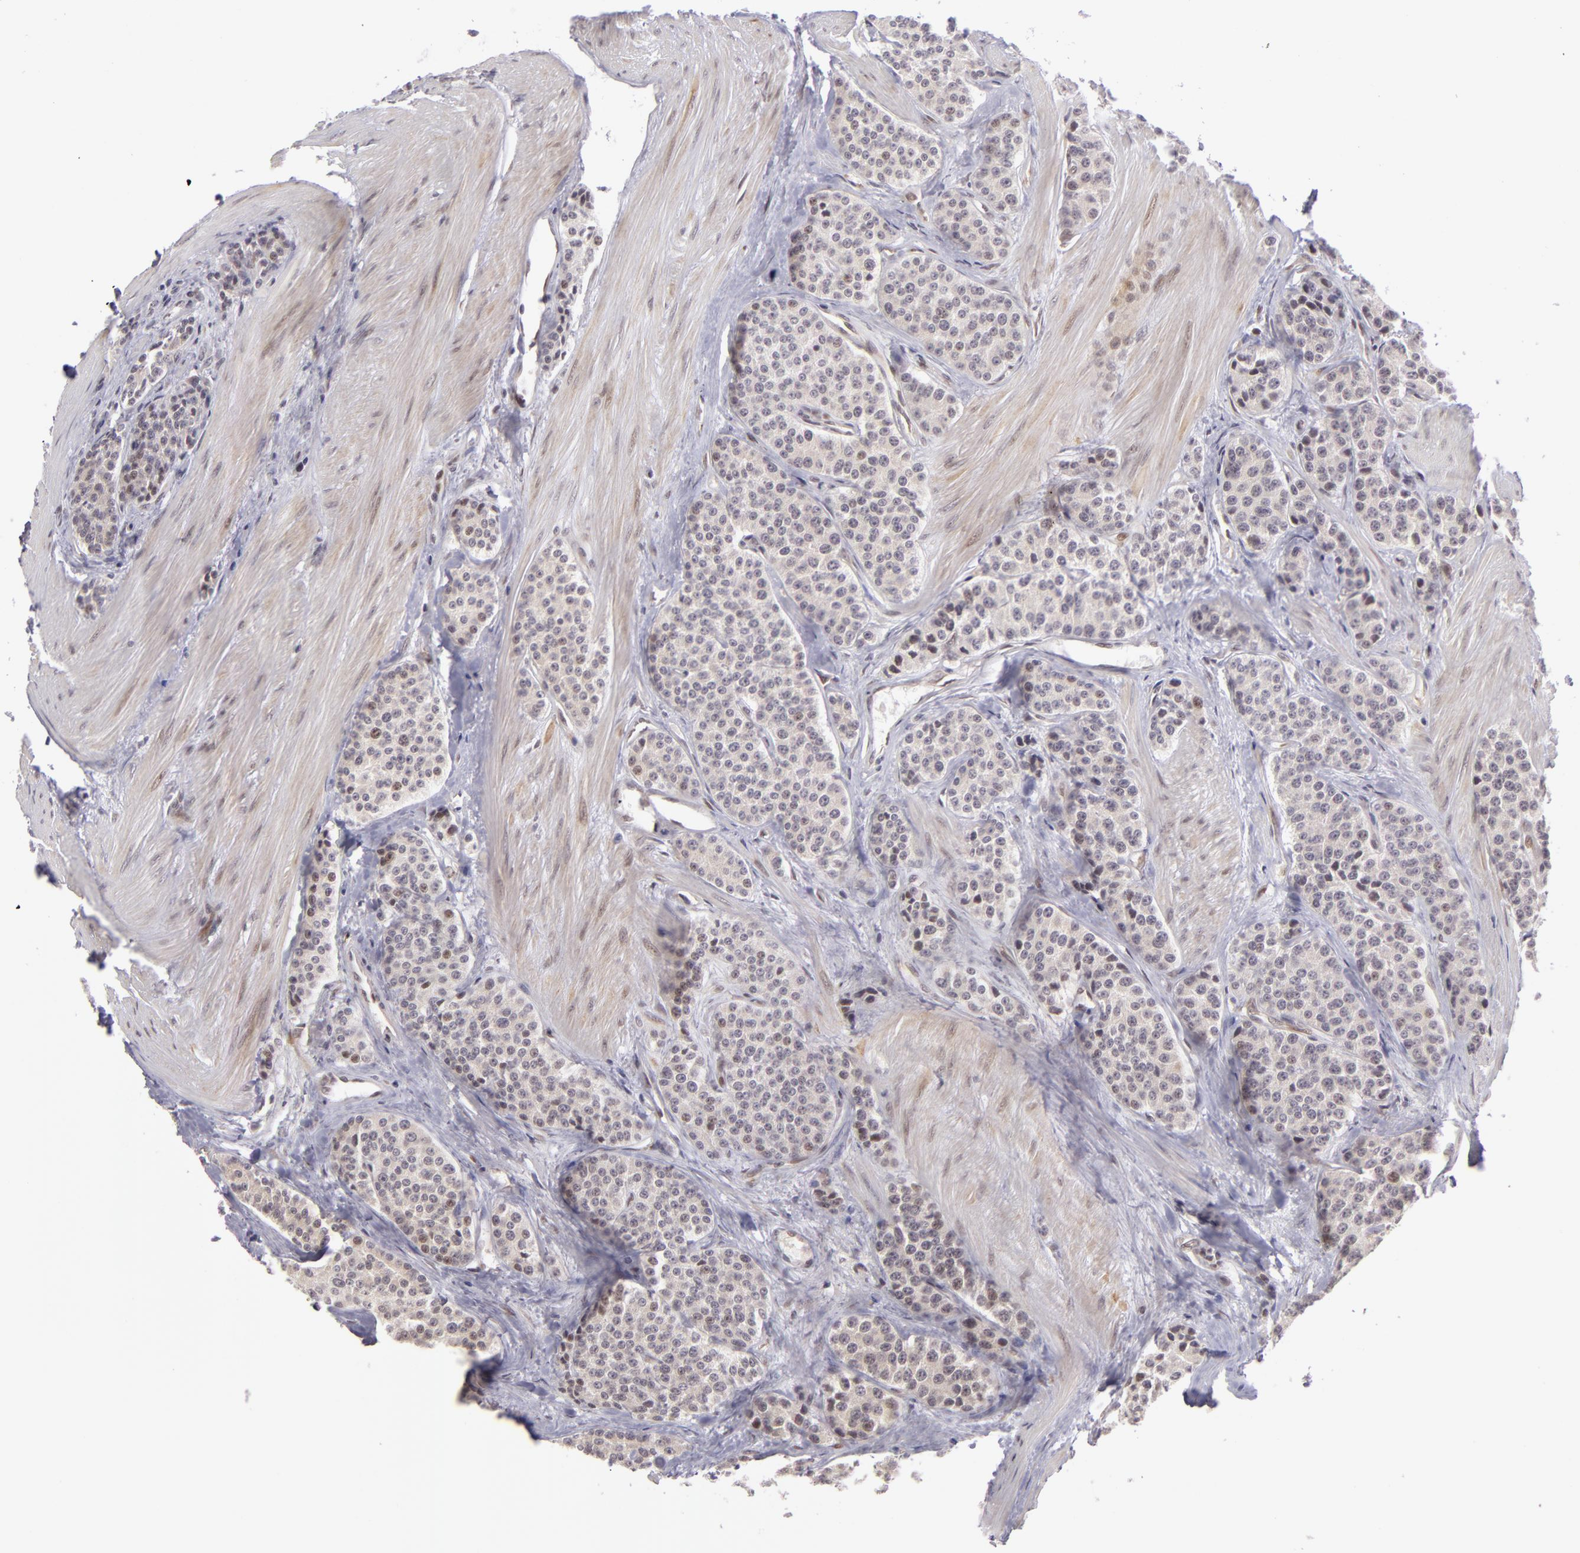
{"staining": {"intensity": "weak", "quantity": ">75%", "location": "cytoplasmic/membranous"}, "tissue": "carcinoid", "cell_type": "Tumor cells", "image_type": "cancer", "snomed": [{"axis": "morphology", "description": "Carcinoid, malignant, NOS"}, {"axis": "topography", "description": "Stomach"}], "caption": "High-power microscopy captured an immunohistochemistry (IHC) image of carcinoid, revealing weak cytoplasmic/membranous staining in approximately >75% of tumor cells.", "gene": "ZNF133", "patient": {"sex": "female", "age": 76}}